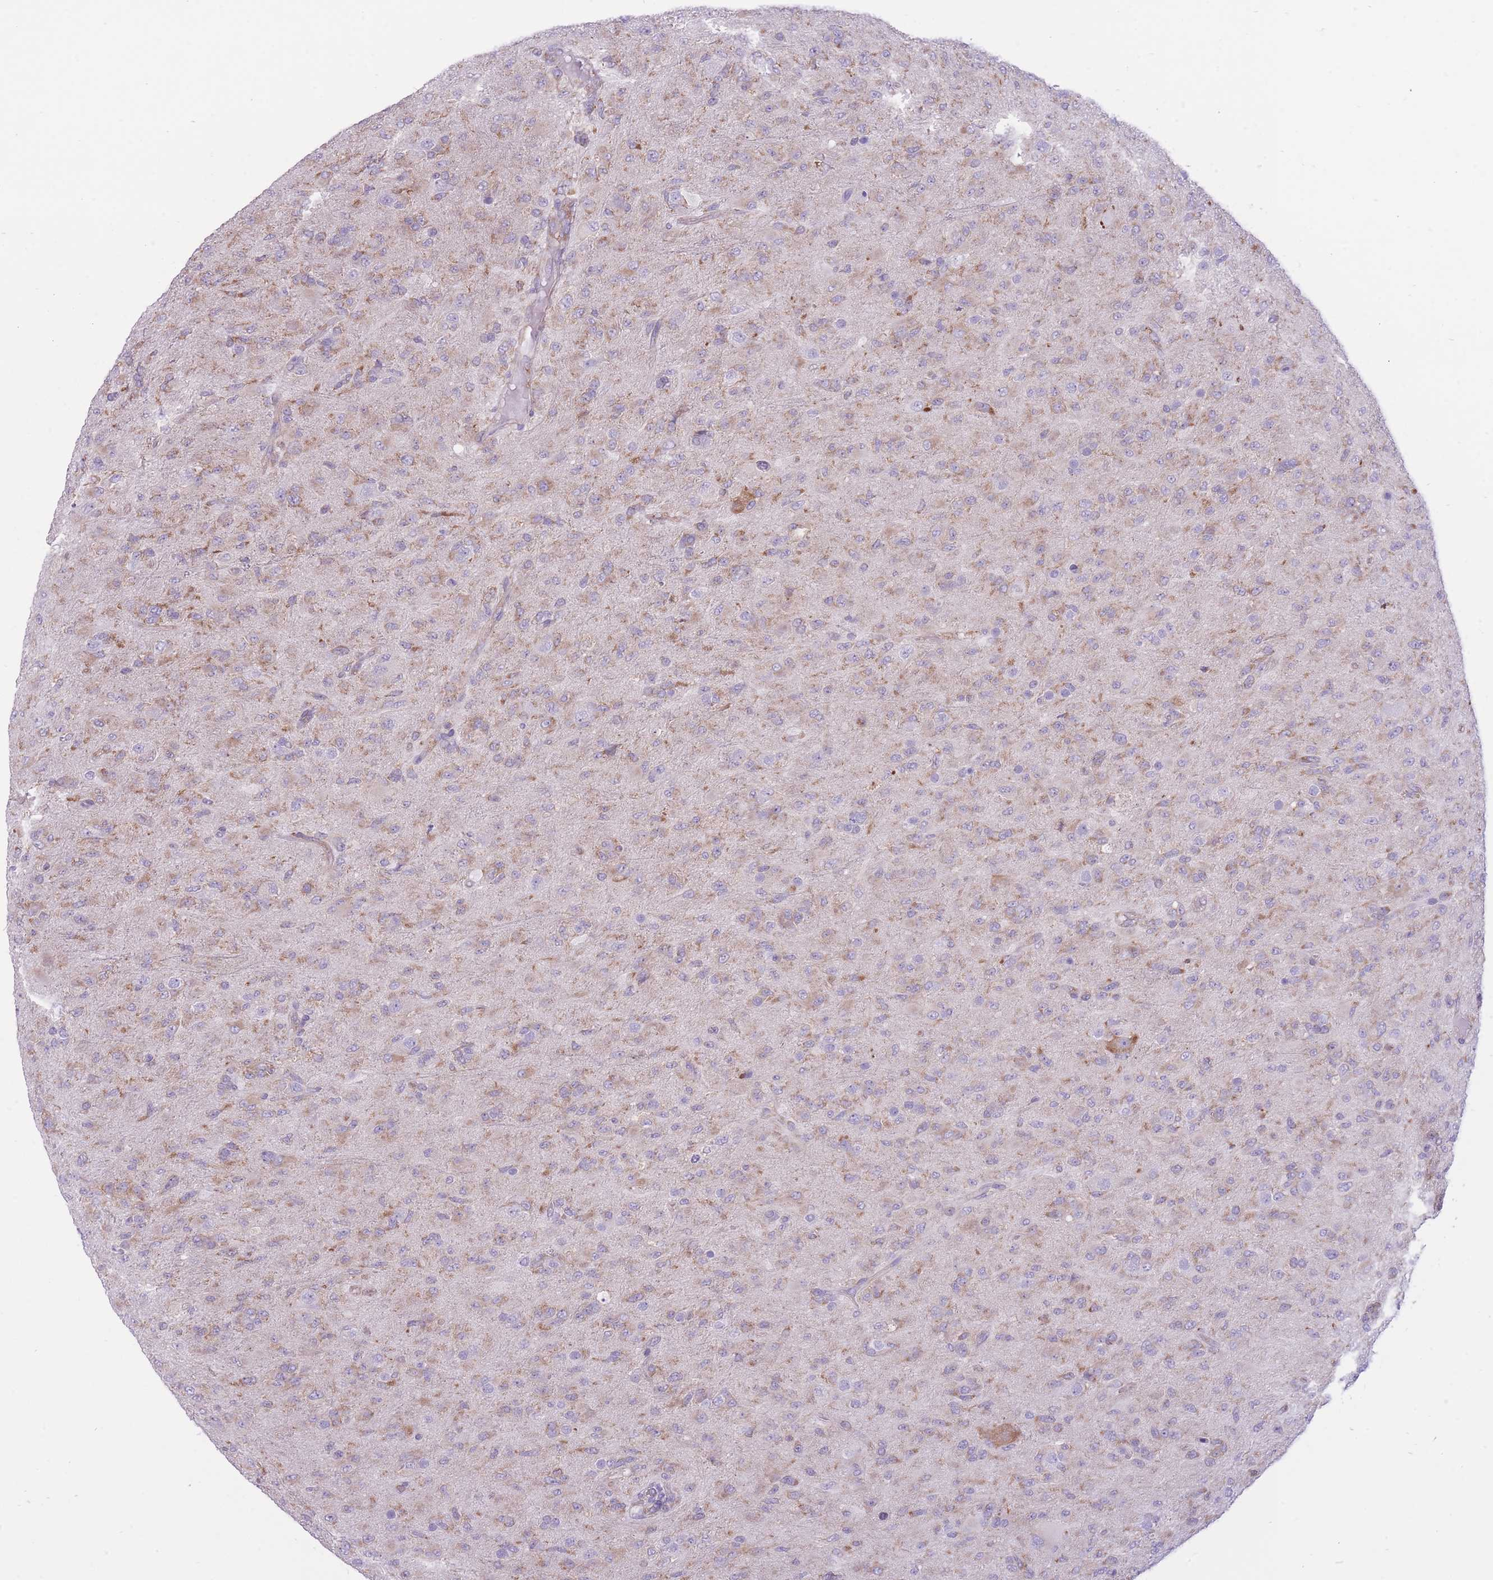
{"staining": {"intensity": "weak", "quantity": "25%-75%", "location": "cytoplasmic/membranous"}, "tissue": "glioma", "cell_type": "Tumor cells", "image_type": "cancer", "snomed": [{"axis": "morphology", "description": "Glioma, malignant, Low grade"}, {"axis": "topography", "description": "Brain"}], "caption": "Immunohistochemical staining of malignant glioma (low-grade) exhibits low levels of weak cytoplasmic/membranous positivity in approximately 25%-75% of tumor cells.", "gene": "ZNF501", "patient": {"sex": "male", "age": 65}}